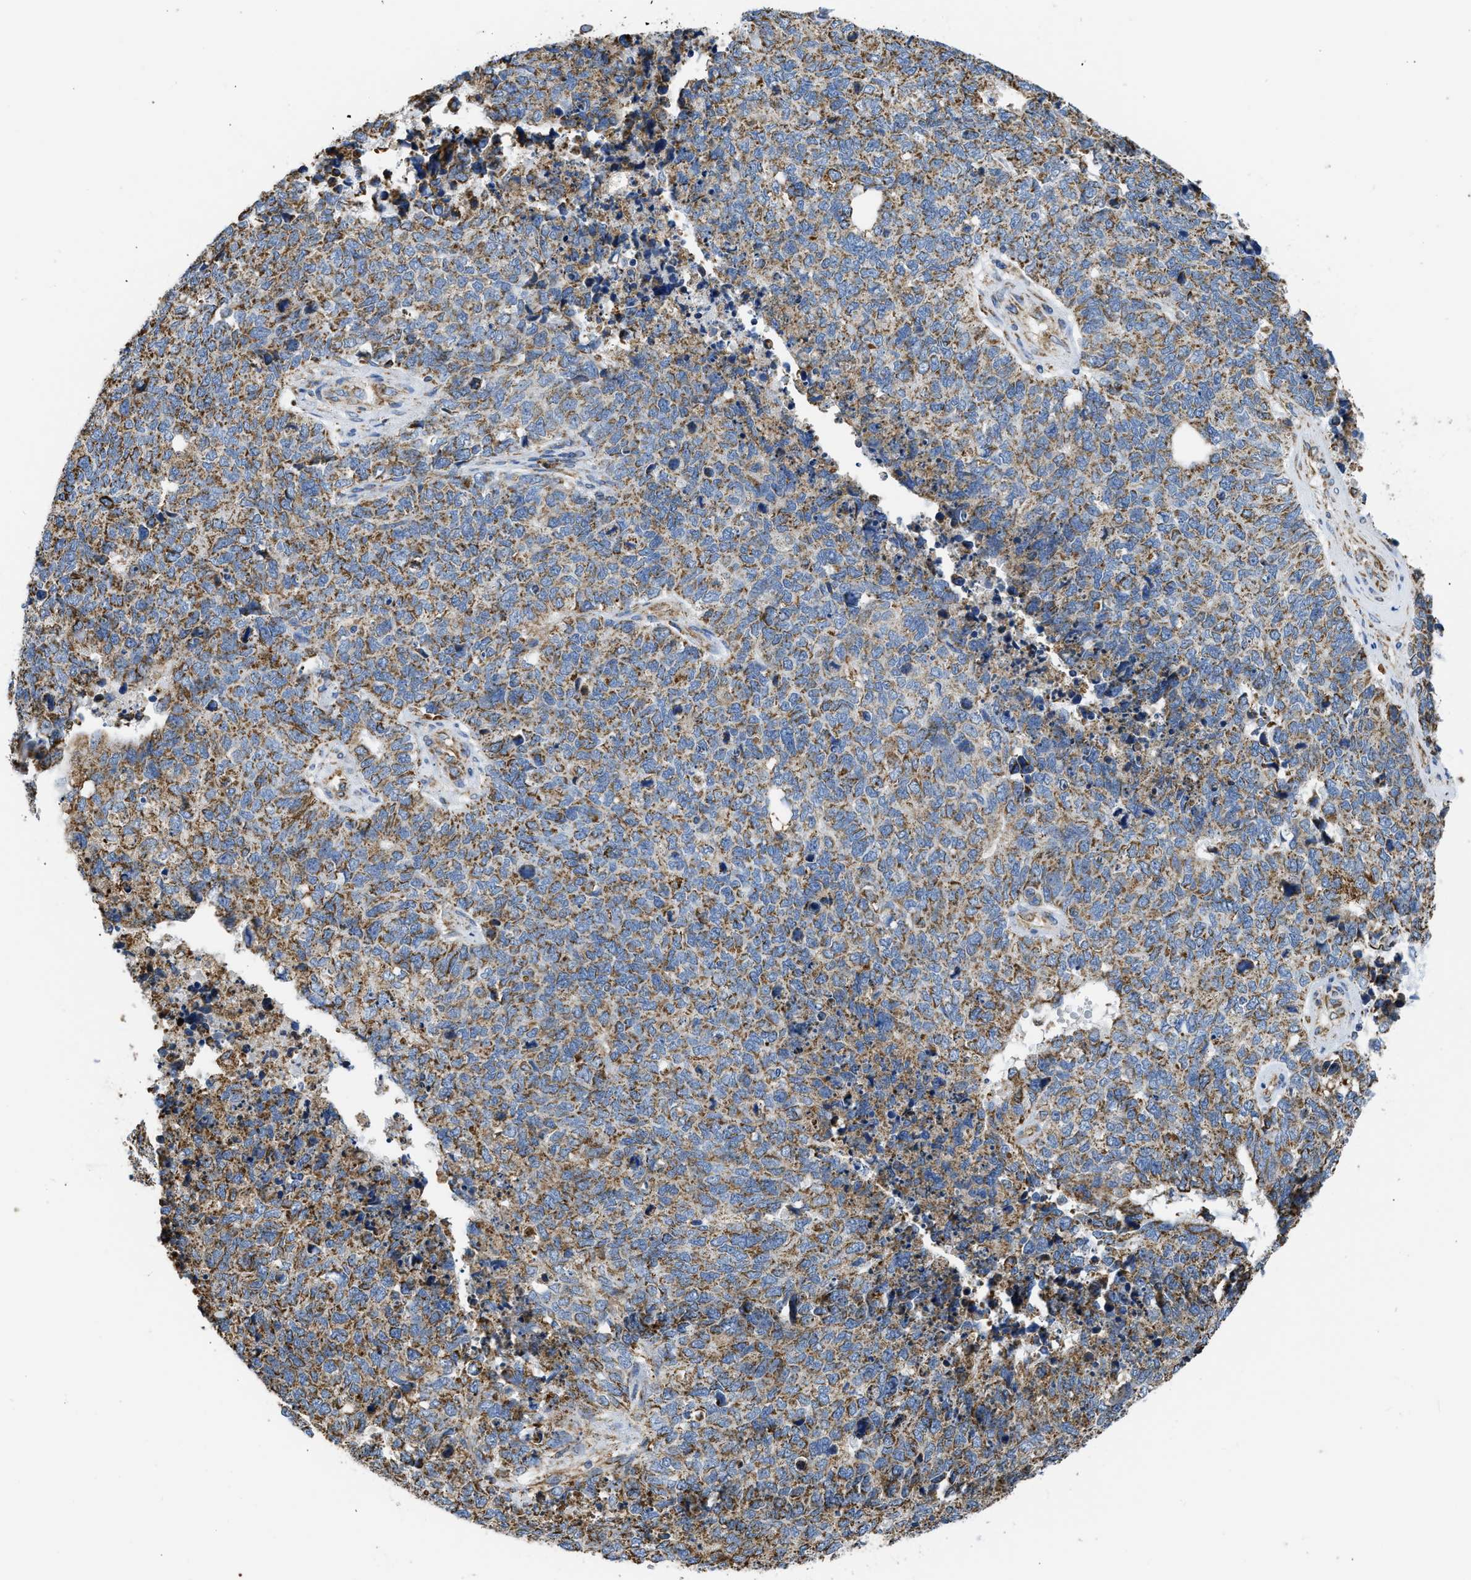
{"staining": {"intensity": "moderate", "quantity": ">75%", "location": "cytoplasmic/membranous"}, "tissue": "cervical cancer", "cell_type": "Tumor cells", "image_type": "cancer", "snomed": [{"axis": "morphology", "description": "Squamous cell carcinoma, NOS"}, {"axis": "topography", "description": "Cervix"}], "caption": "Immunohistochemical staining of cervical cancer reveals medium levels of moderate cytoplasmic/membranous protein positivity in about >75% of tumor cells.", "gene": "CYCS", "patient": {"sex": "female", "age": 63}}